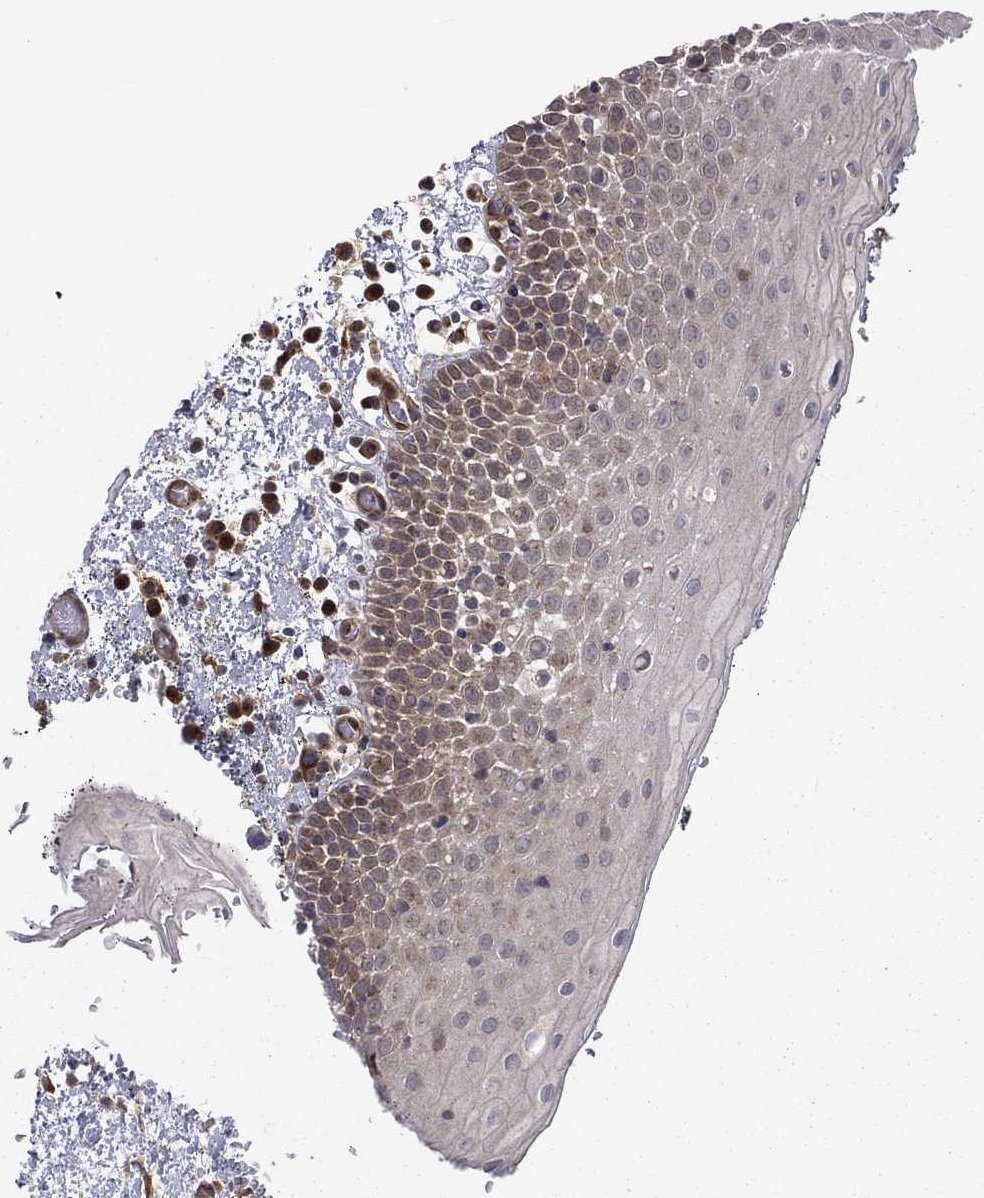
{"staining": {"intensity": "moderate", "quantity": "<25%", "location": "nuclear"}, "tissue": "oral mucosa", "cell_type": "Squamous epithelial cells", "image_type": "normal", "snomed": [{"axis": "morphology", "description": "Normal tissue, NOS"}, {"axis": "morphology", "description": "Squamous cell carcinoma, NOS"}, {"axis": "topography", "description": "Oral tissue"}, {"axis": "topography", "description": "Tounge, NOS"}, {"axis": "topography", "description": "Head-Neck"}], "caption": "IHC (DAB) staining of unremarkable oral mucosa shows moderate nuclear protein staining in approximately <25% of squamous epithelial cells.", "gene": "ARL3", "patient": {"sex": "female", "age": 80}}